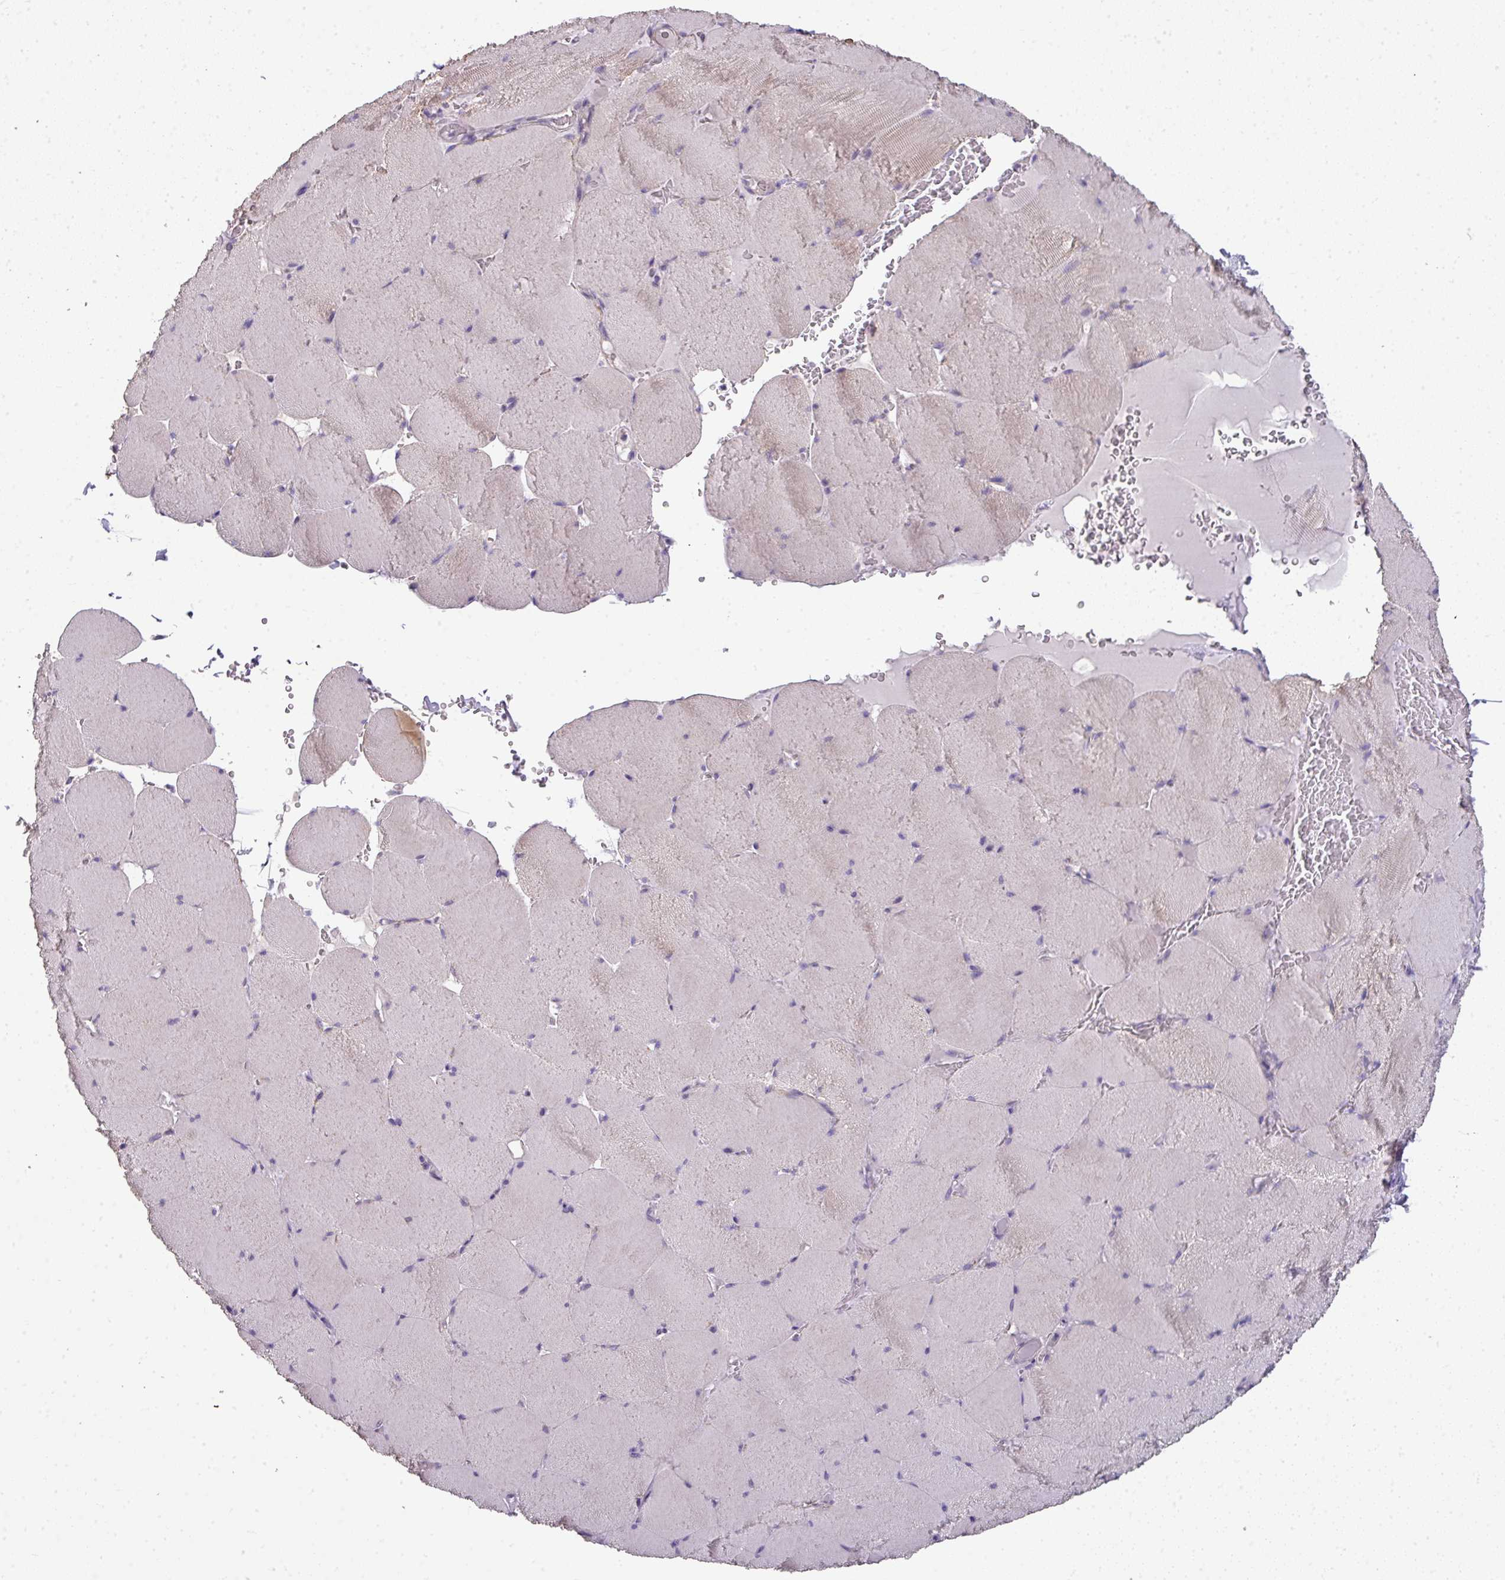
{"staining": {"intensity": "negative", "quantity": "none", "location": "none"}, "tissue": "skeletal muscle", "cell_type": "Myocytes", "image_type": "normal", "snomed": [{"axis": "morphology", "description": "Normal tissue, NOS"}, {"axis": "topography", "description": "Skeletal muscle"}, {"axis": "topography", "description": "Head-Neck"}], "caption": "An immunohistochemistry (IHC) histopathology image of normal skeletal muscle is shown. There is no staining in myocytes of skeletal muscle. (Immunohistochemistry, brightfield microscopy, high magnification).", "gene": "PALS2", "patient": {"sex": "male", "age": 66}}